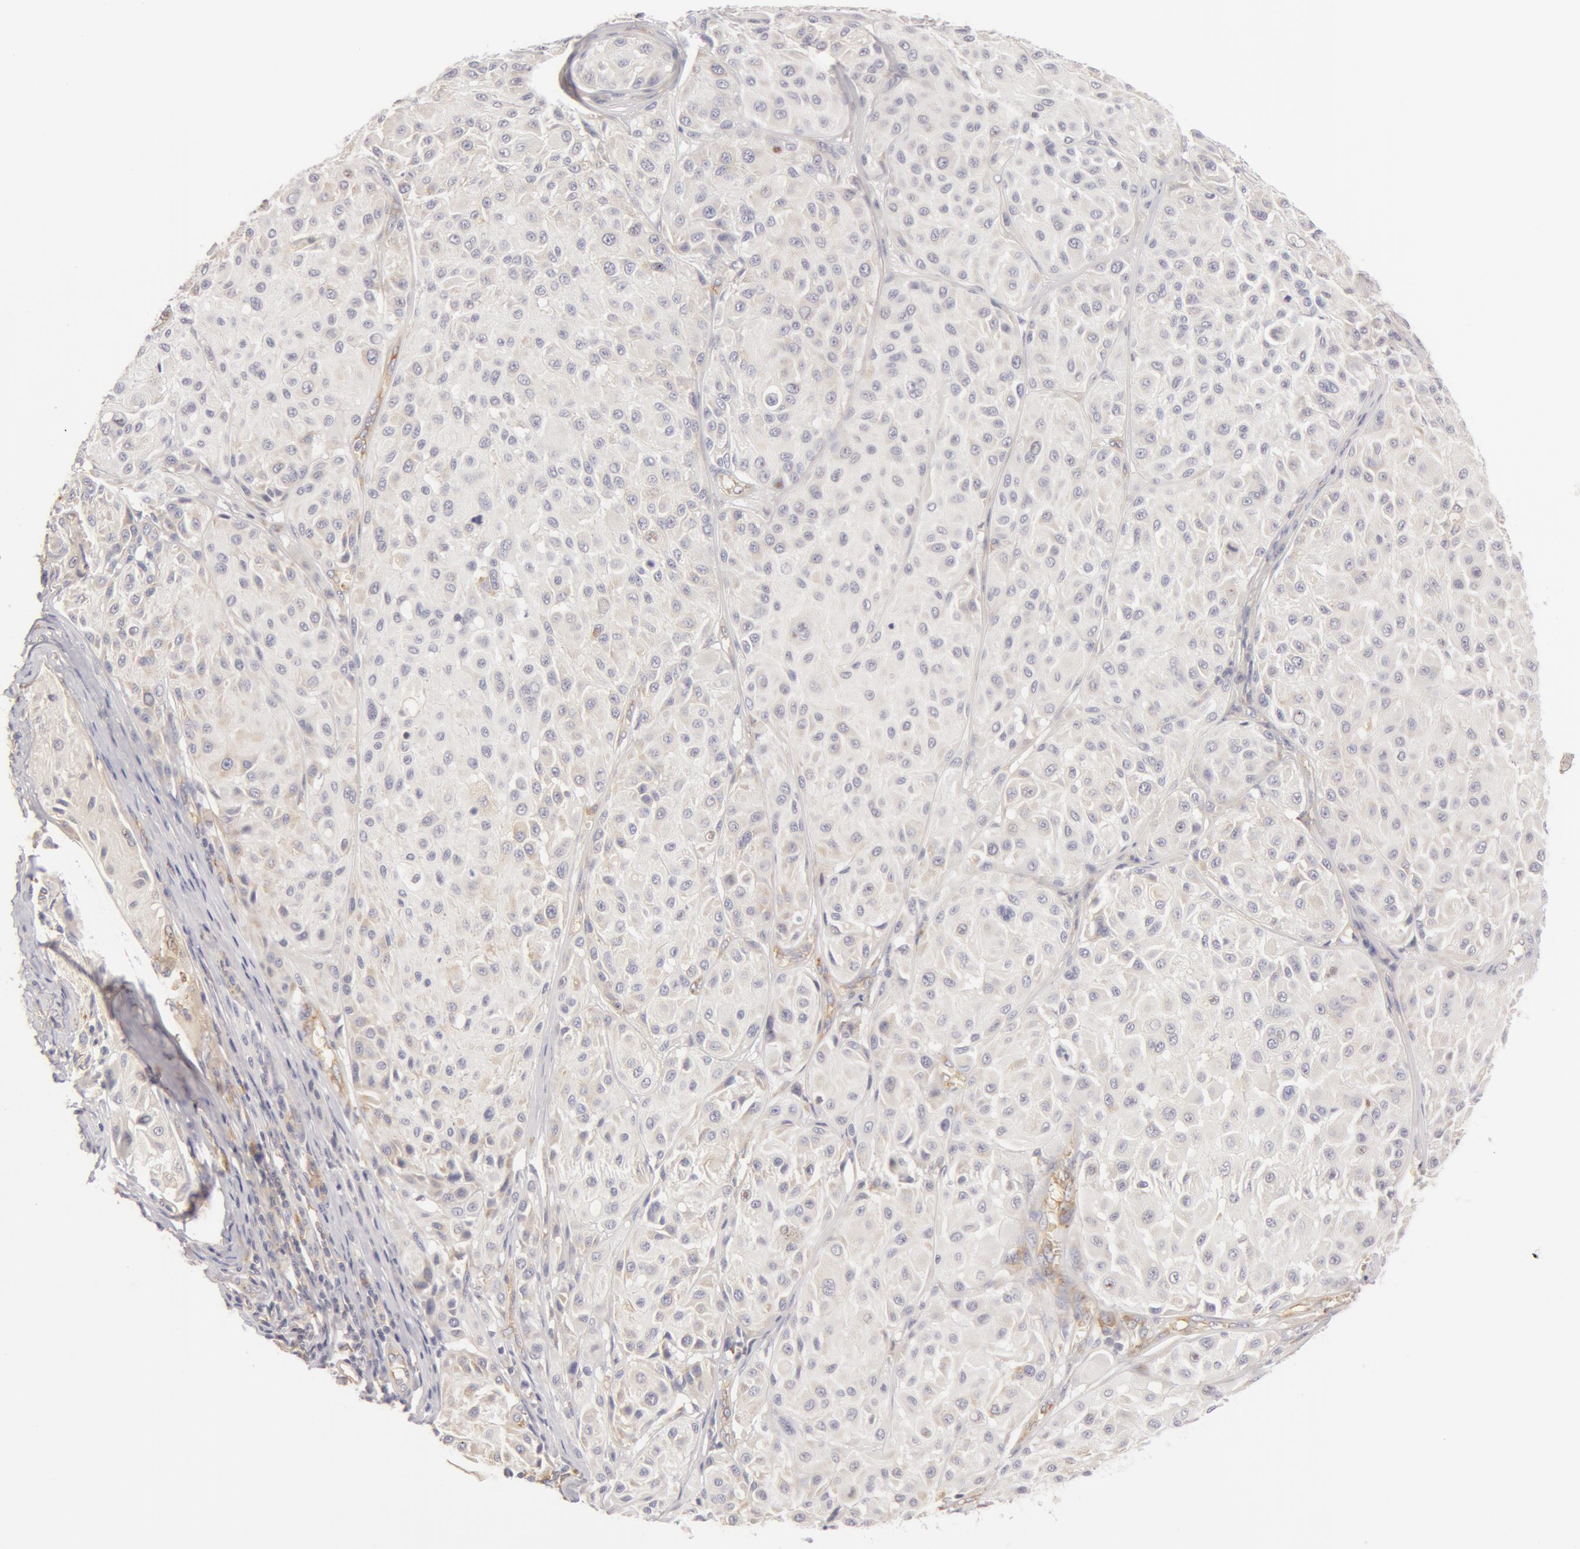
{"staining": {"intensity": "negative", "quantity": "none", "location": "none"}, "tissue": "melanoma", "cell_type": "Tumor cells", "image_type": "cancer", "snomed": [{"axis": "morphology", "description": "Malignant melanoma, NOS"}, {"axis": "topography", "description": "Skin"}], "caption": "Photomicrograph shows no significant protein expression in tumor cells of malignant melanoma. The staining was performed using DAB (3,3'-diaminobenzidine) to visualize the protein expression in brown, while the nuclei were stained in blue with hematoxylin (Magnification: 20x).", "gene": "DDX3Y", "patient": {"sex": "male", "age": 36}}